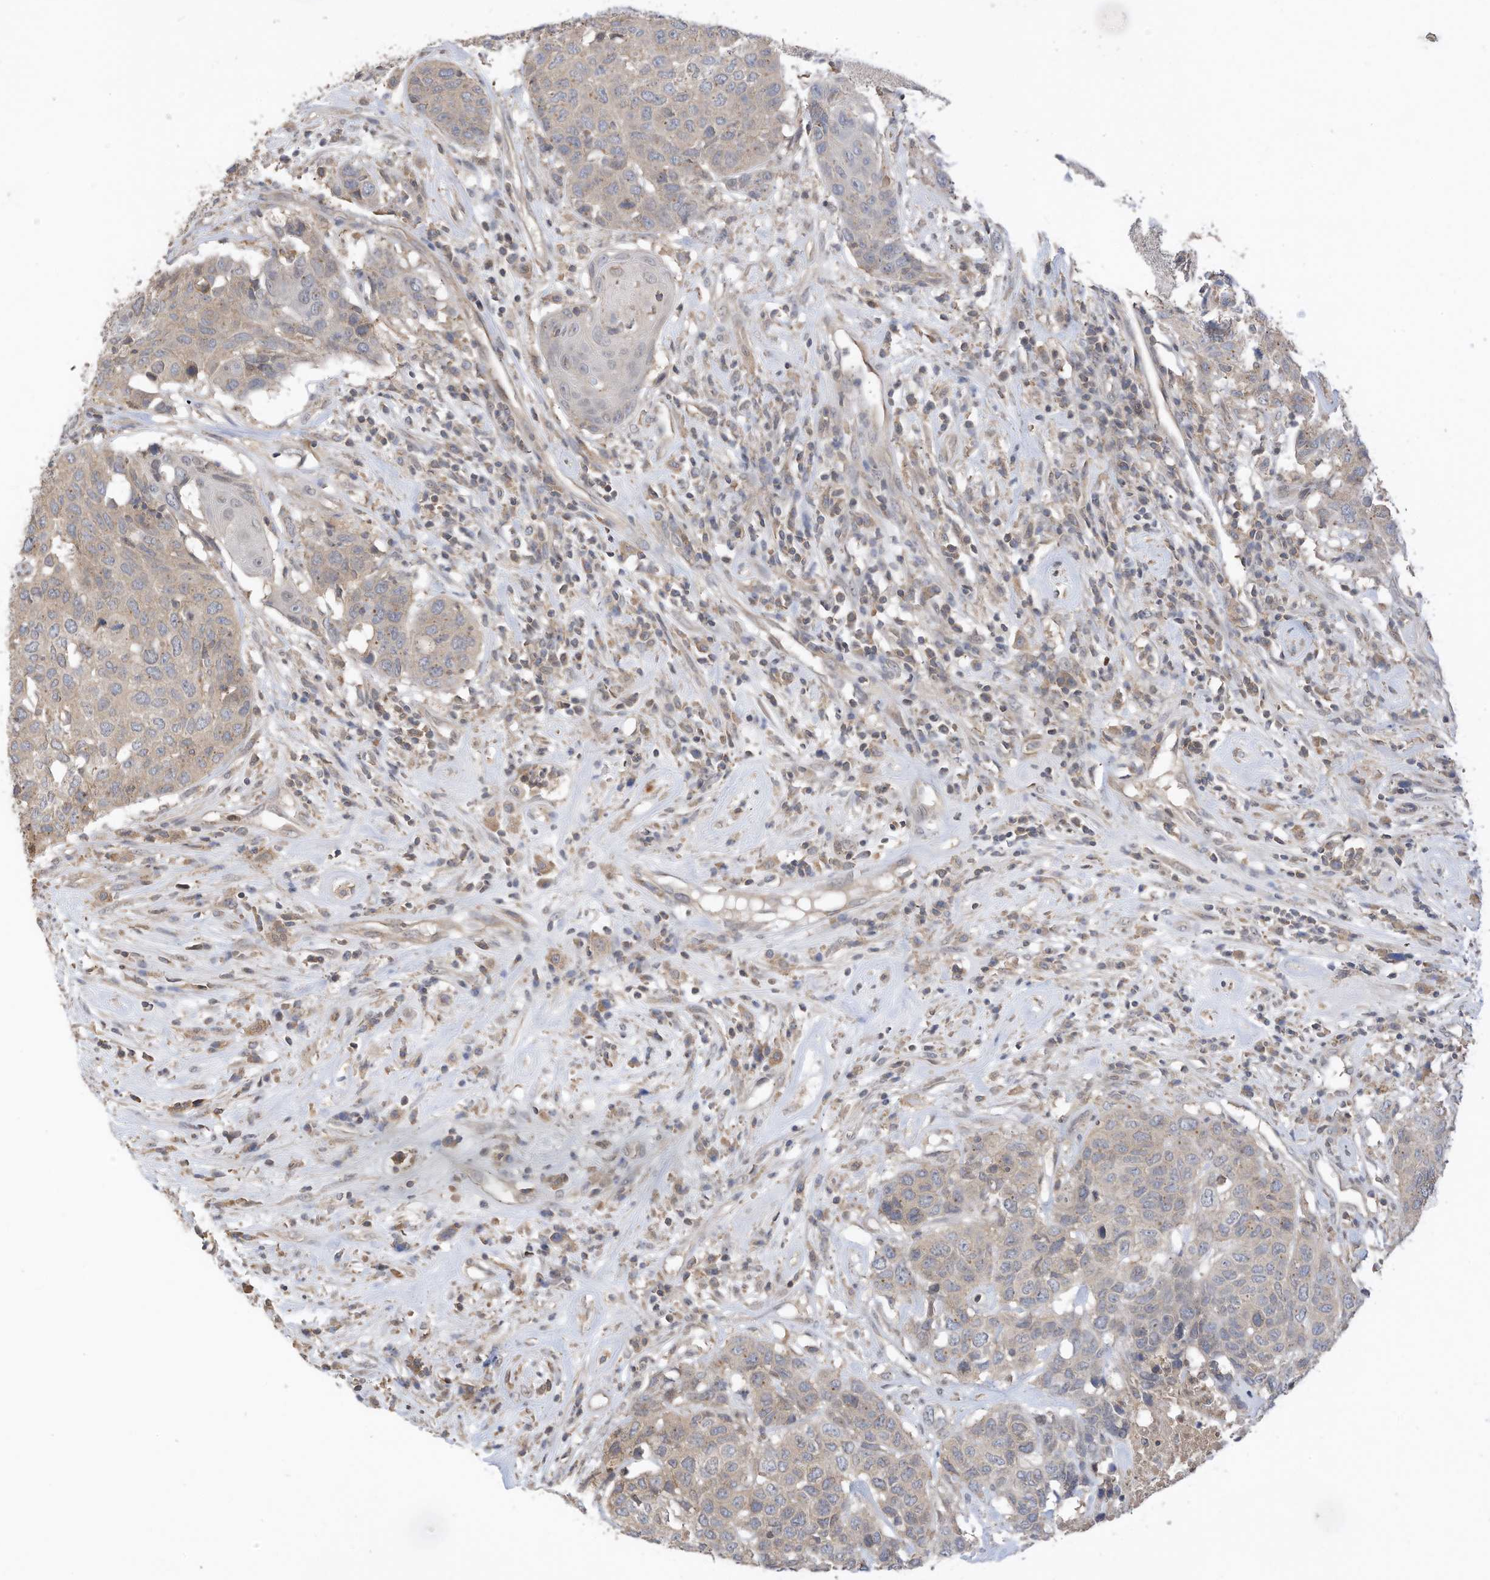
{"staining": {"intensity": "negative", "quantity": "none", "location": "none"}, "tissue": "head and neck cancer", "cell_type": "Tumor cells", "image_type": "cancer", "snomed": [{"axis": "morphology", "description": "Squamous cell carcinoma, NOS"}, {"axis": "topography", "description": "Head-Neck"}], "caption": "Immunohistochemistry photomicrograph of head and neck cancer (squamous cell carcinoma) stained for a protein (brown), which exhibits no expression in tumor cells.", "gene": "REC8", "patient": {"sex": "male", "age": 66}}